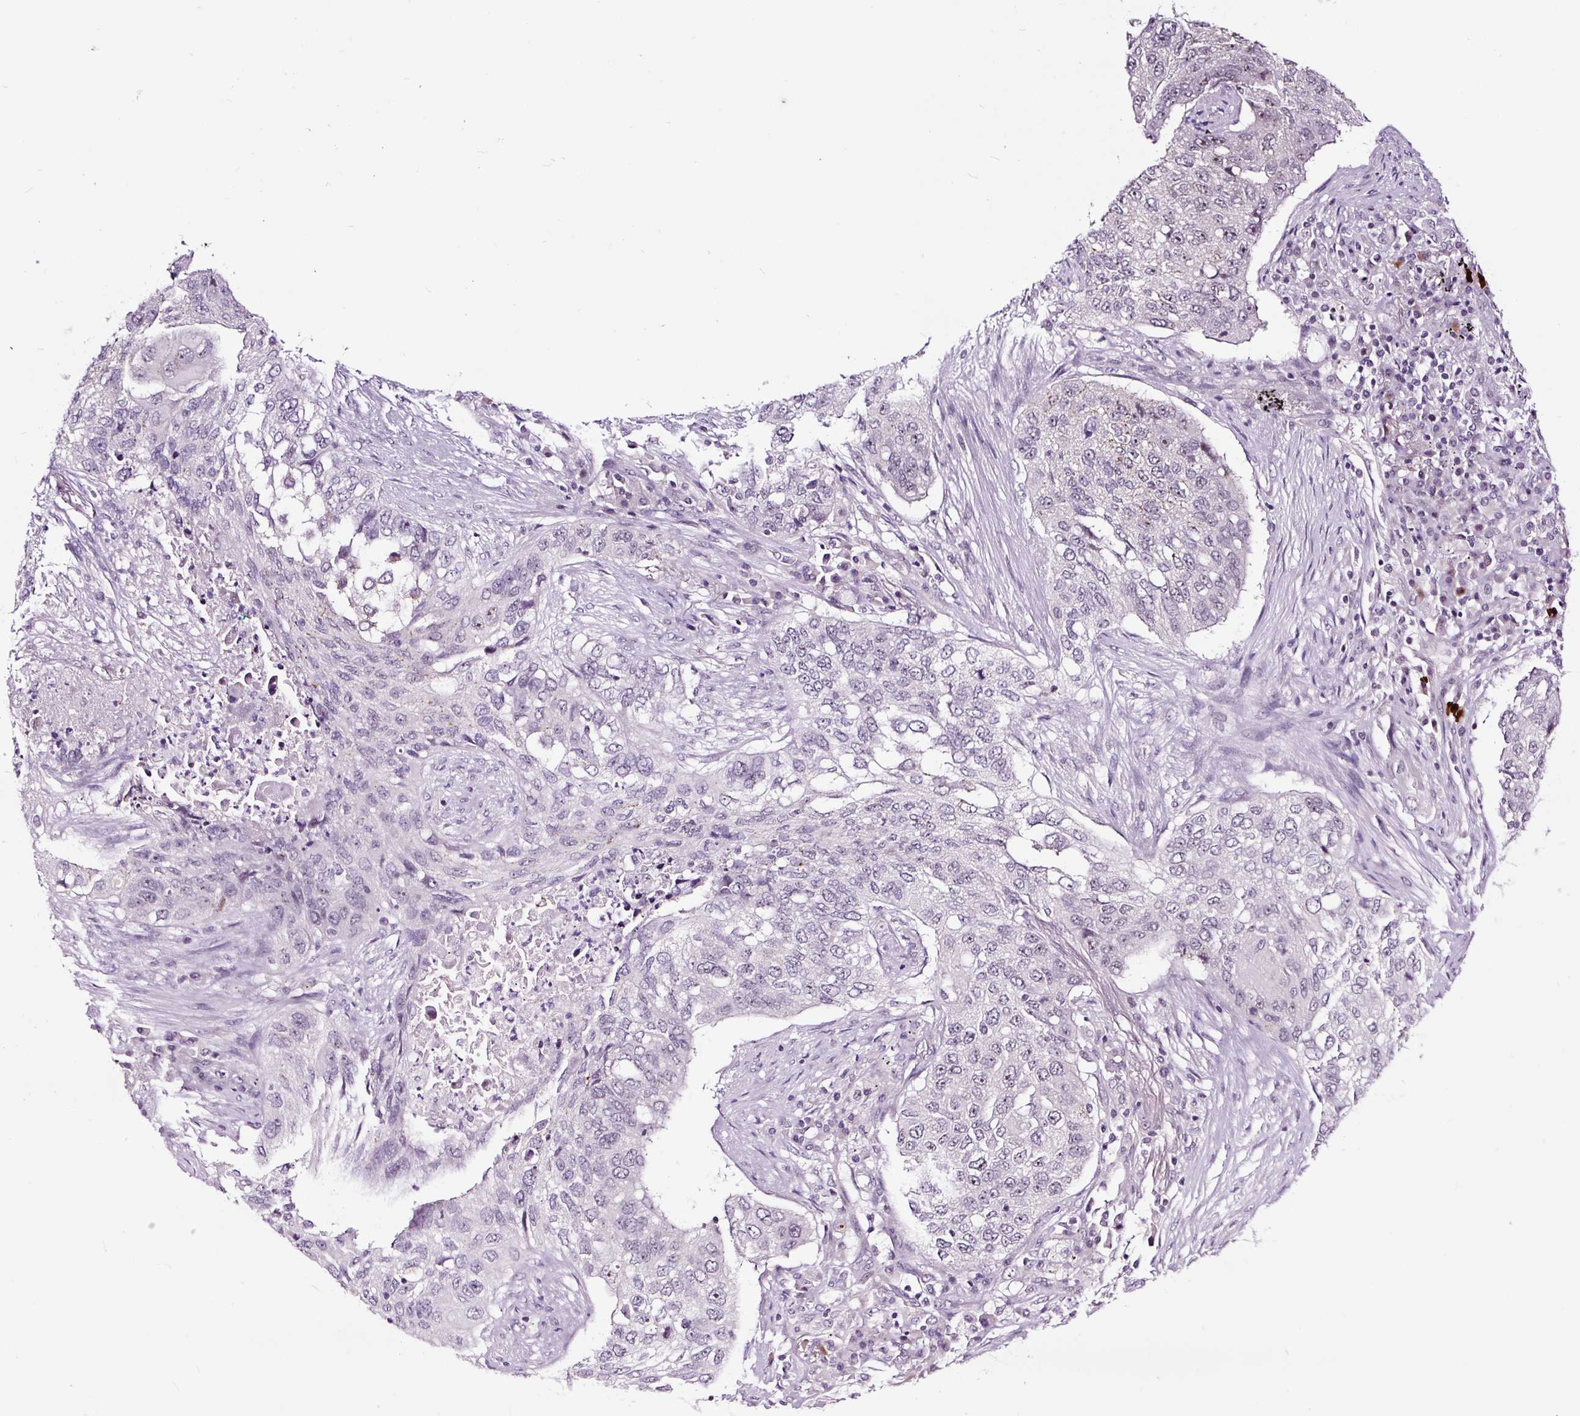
{"staining": {"intensity": "negative", "quantity": "none", "location": "none"}, "tissue": "lung cancer", "cell_type": "Tumor cells", "image_type": "cancer", "snomed": [{"axis": "morphology", "description": "Squamous cell carcinoma, NOS"}, {"axis": "topography", "description": "Lung"}], "caption": "IHC image of neoplastic tissue: squamous cell carcinoma (lung) stained with DAB displays no significant protein positivity in tumor cells. Nuclei are stained in blue.", "gene": "NOM1", "patient": {"sex": "female", "age": 63}}